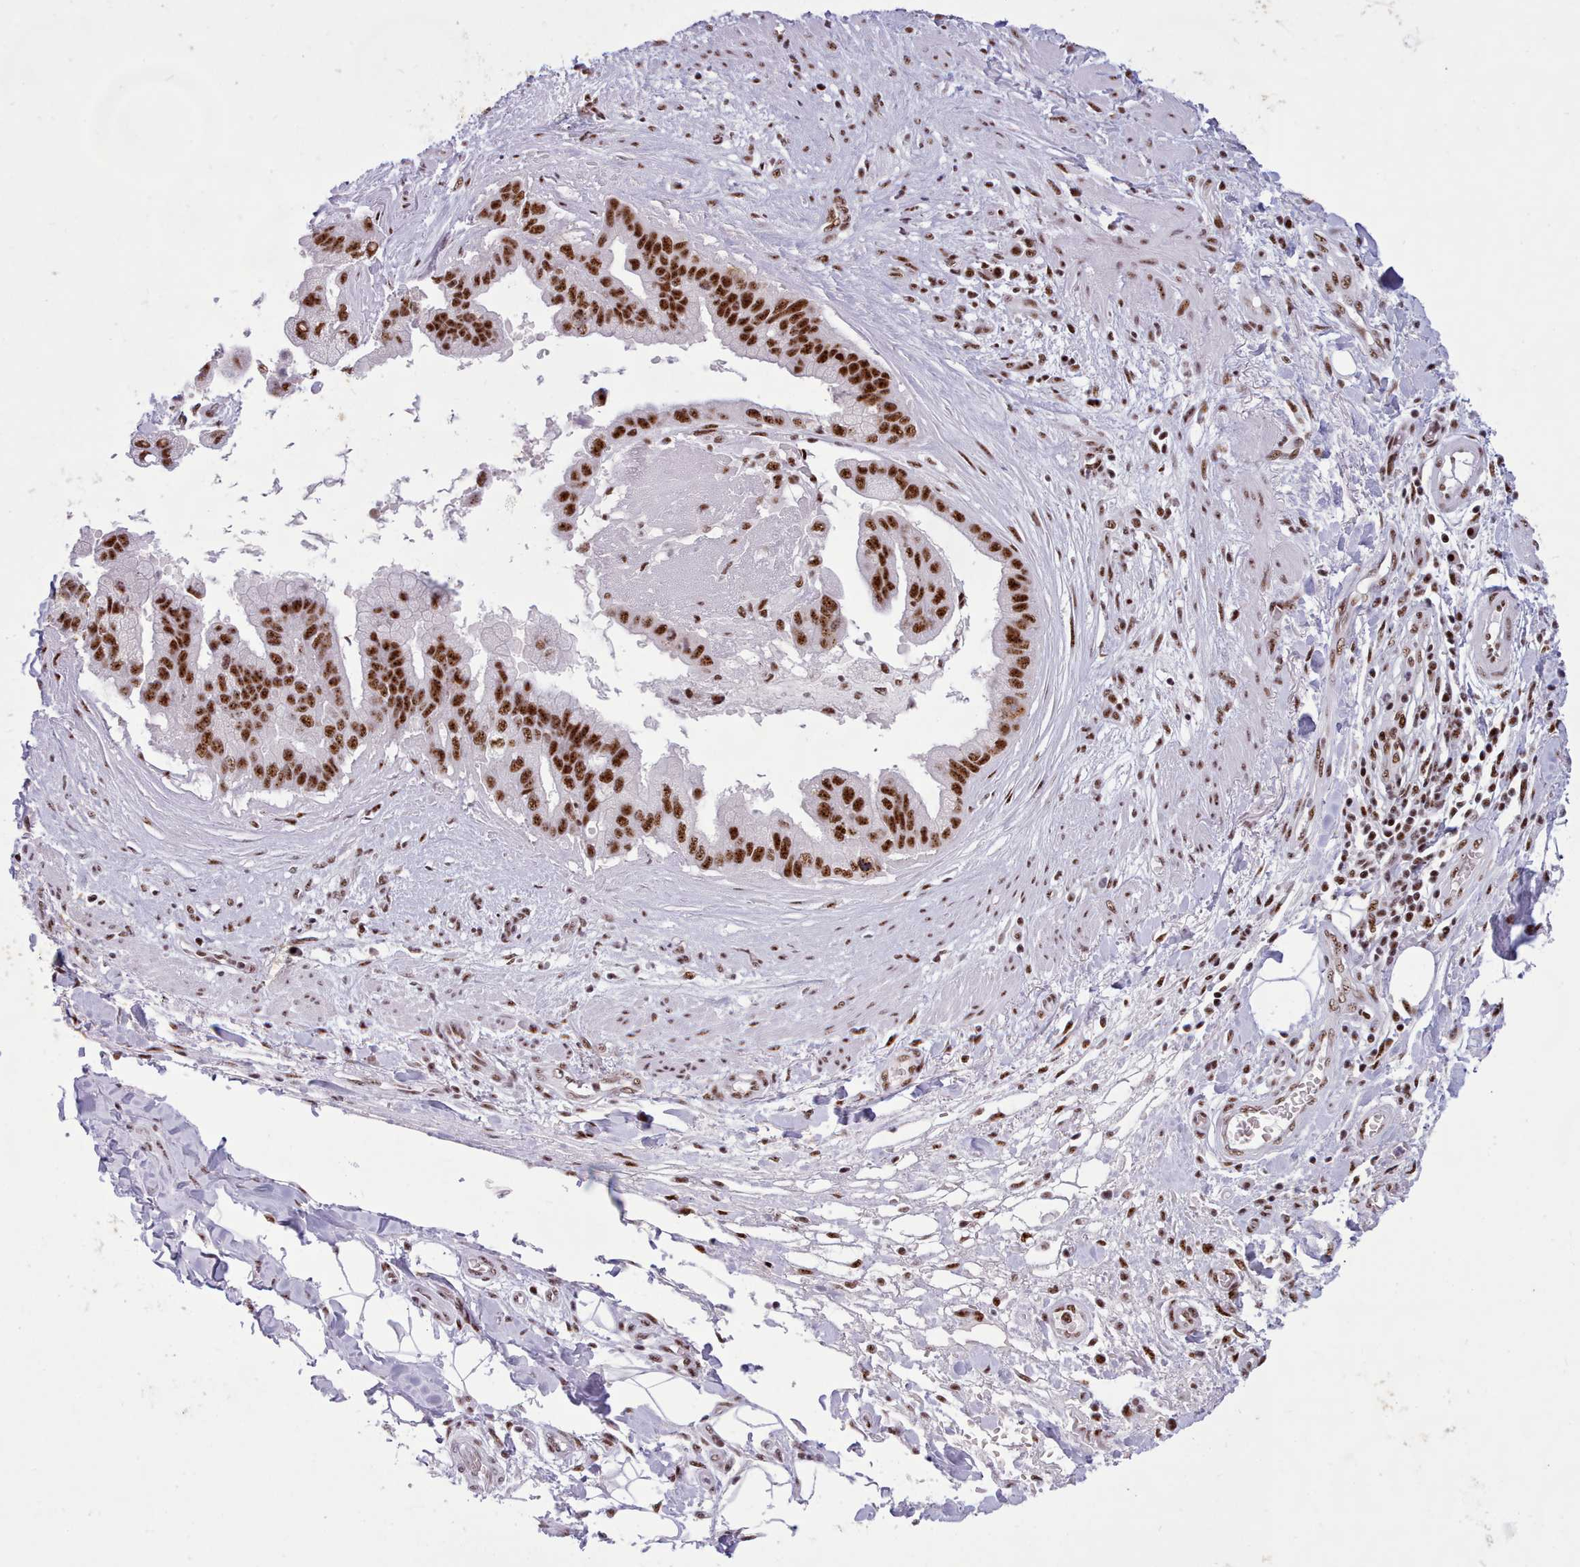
{"staining": {"intensity": "strong", "quantity": ">75%", "location": "nuclear"}, "tissue": "stomach cancer", "cell_type": "Tumor cells", "image_type": "cancer", "snomed": [{"axis": "morphology", "description": "Adenocarcinoma, NOS"}, {"axis": "topography", "description": "Stomach"}], "caption": "Immunohistochemistry (IHC) staining of stomach cancer (adenocarcinoma), which displays high levels of strong nuclear expression in about >75% of tumor cells indicating strong nuclear protein staining. The staining was performed using DAB (3,3'-diaminobenzidine) (brown) for protein detection and nuclei were counterstained in hematoxylin (blue).", "gene": "TMEM35B", "patient": {"sex": "male", "age": 62}}